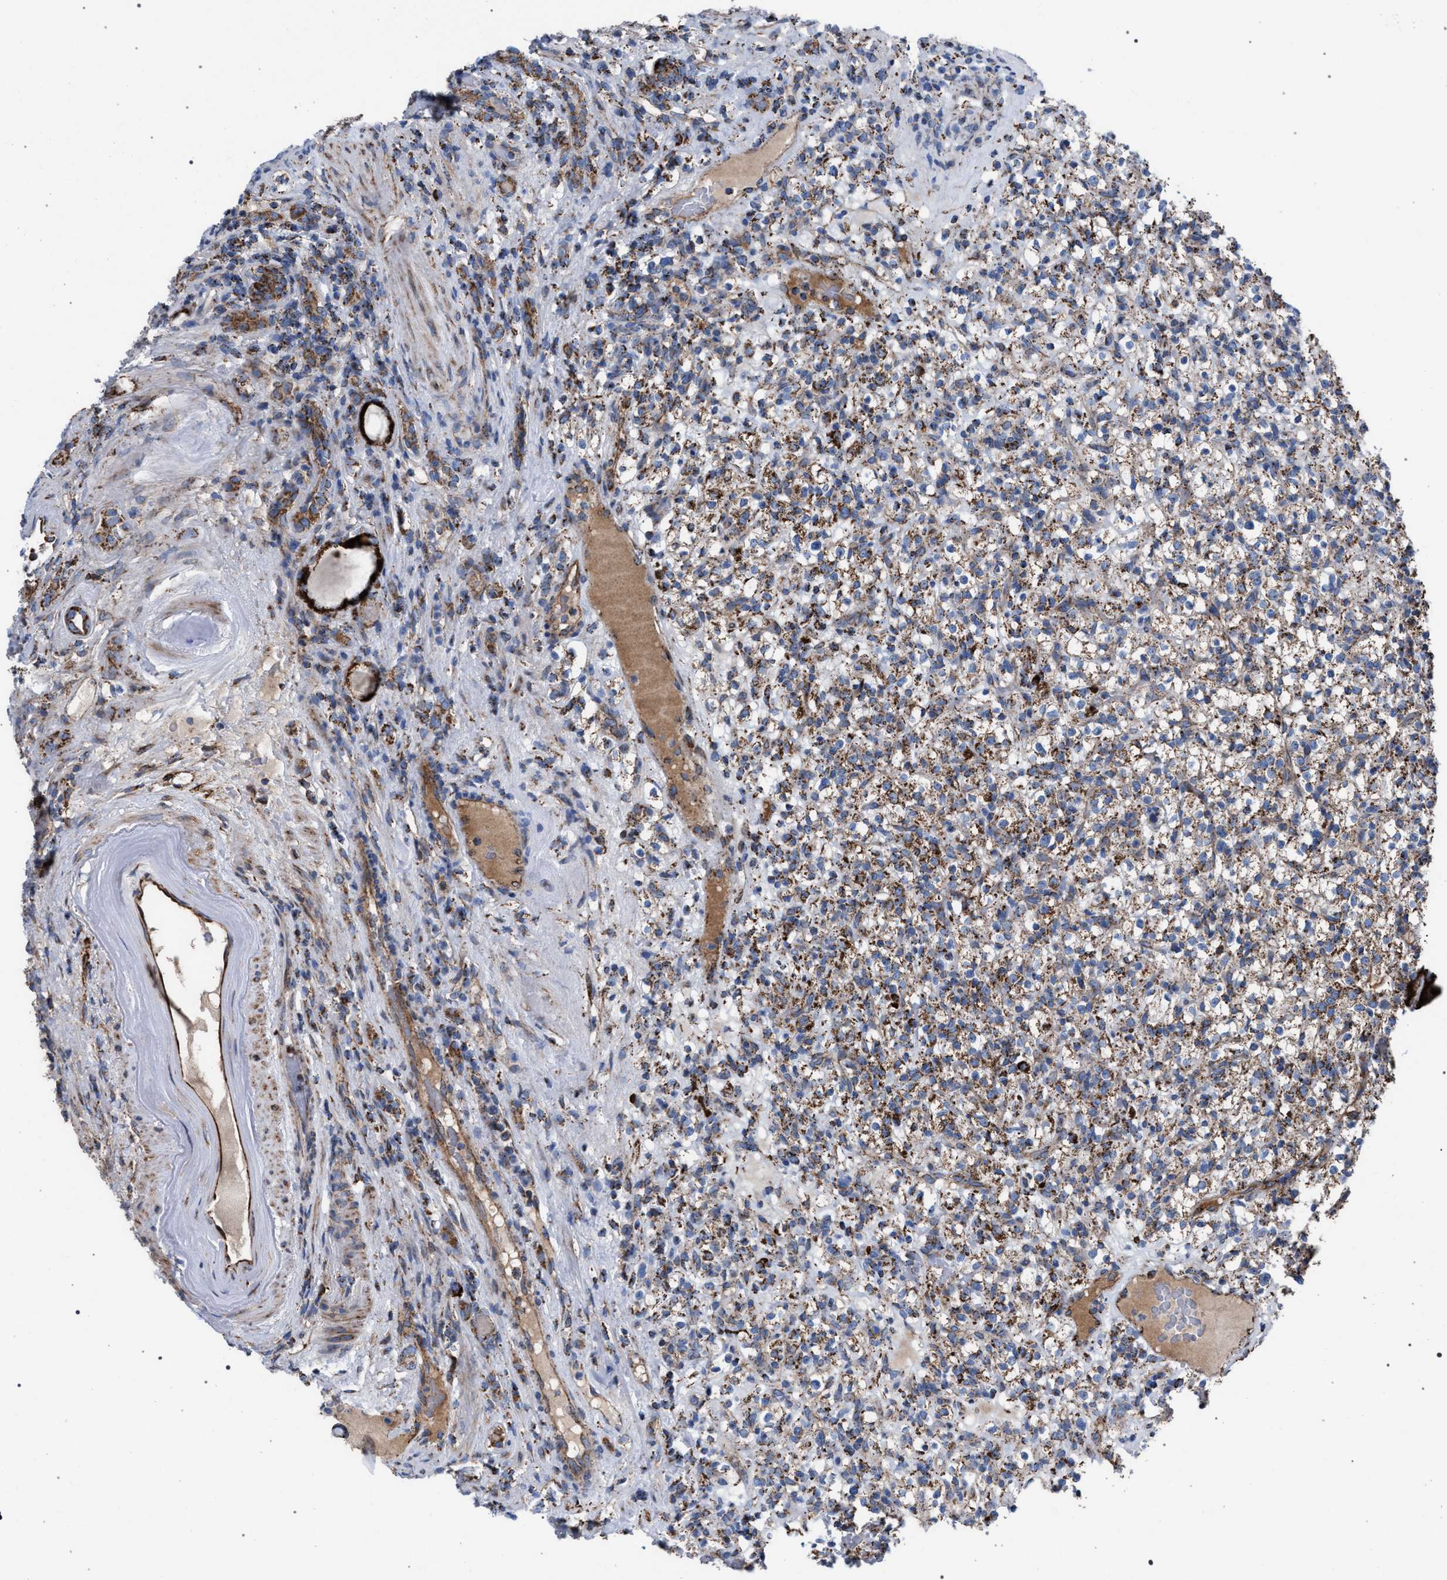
{"staining": {"intensity": "moderate", "quantity": ">75%", "location": "cytoplasmic/membranous"}, "tissue": "renal cancer", "cell_type": "Tumor cells", "image_type": "cancer", "snomed": [{"axis": "morphology", "description": "Normal tissue, NOS"}, {"axis": "morphology", "description": "Adenocarcinoma, NOS"}, {"axis": "topography", "description": "Kidney"}], "caption": "Immunohistochemistry image of neoplastic tissue: renal cancer (adenocarcinoma) stained using IHC exhibits medium levels of moderate protein expression localized specifically in the cytoplasmic/membranous of tumor cells, appearing as a cytoplasmic/membranous brown color.", "gene": "VPS13A", "patient": {"sex": "female", "age": 72}}